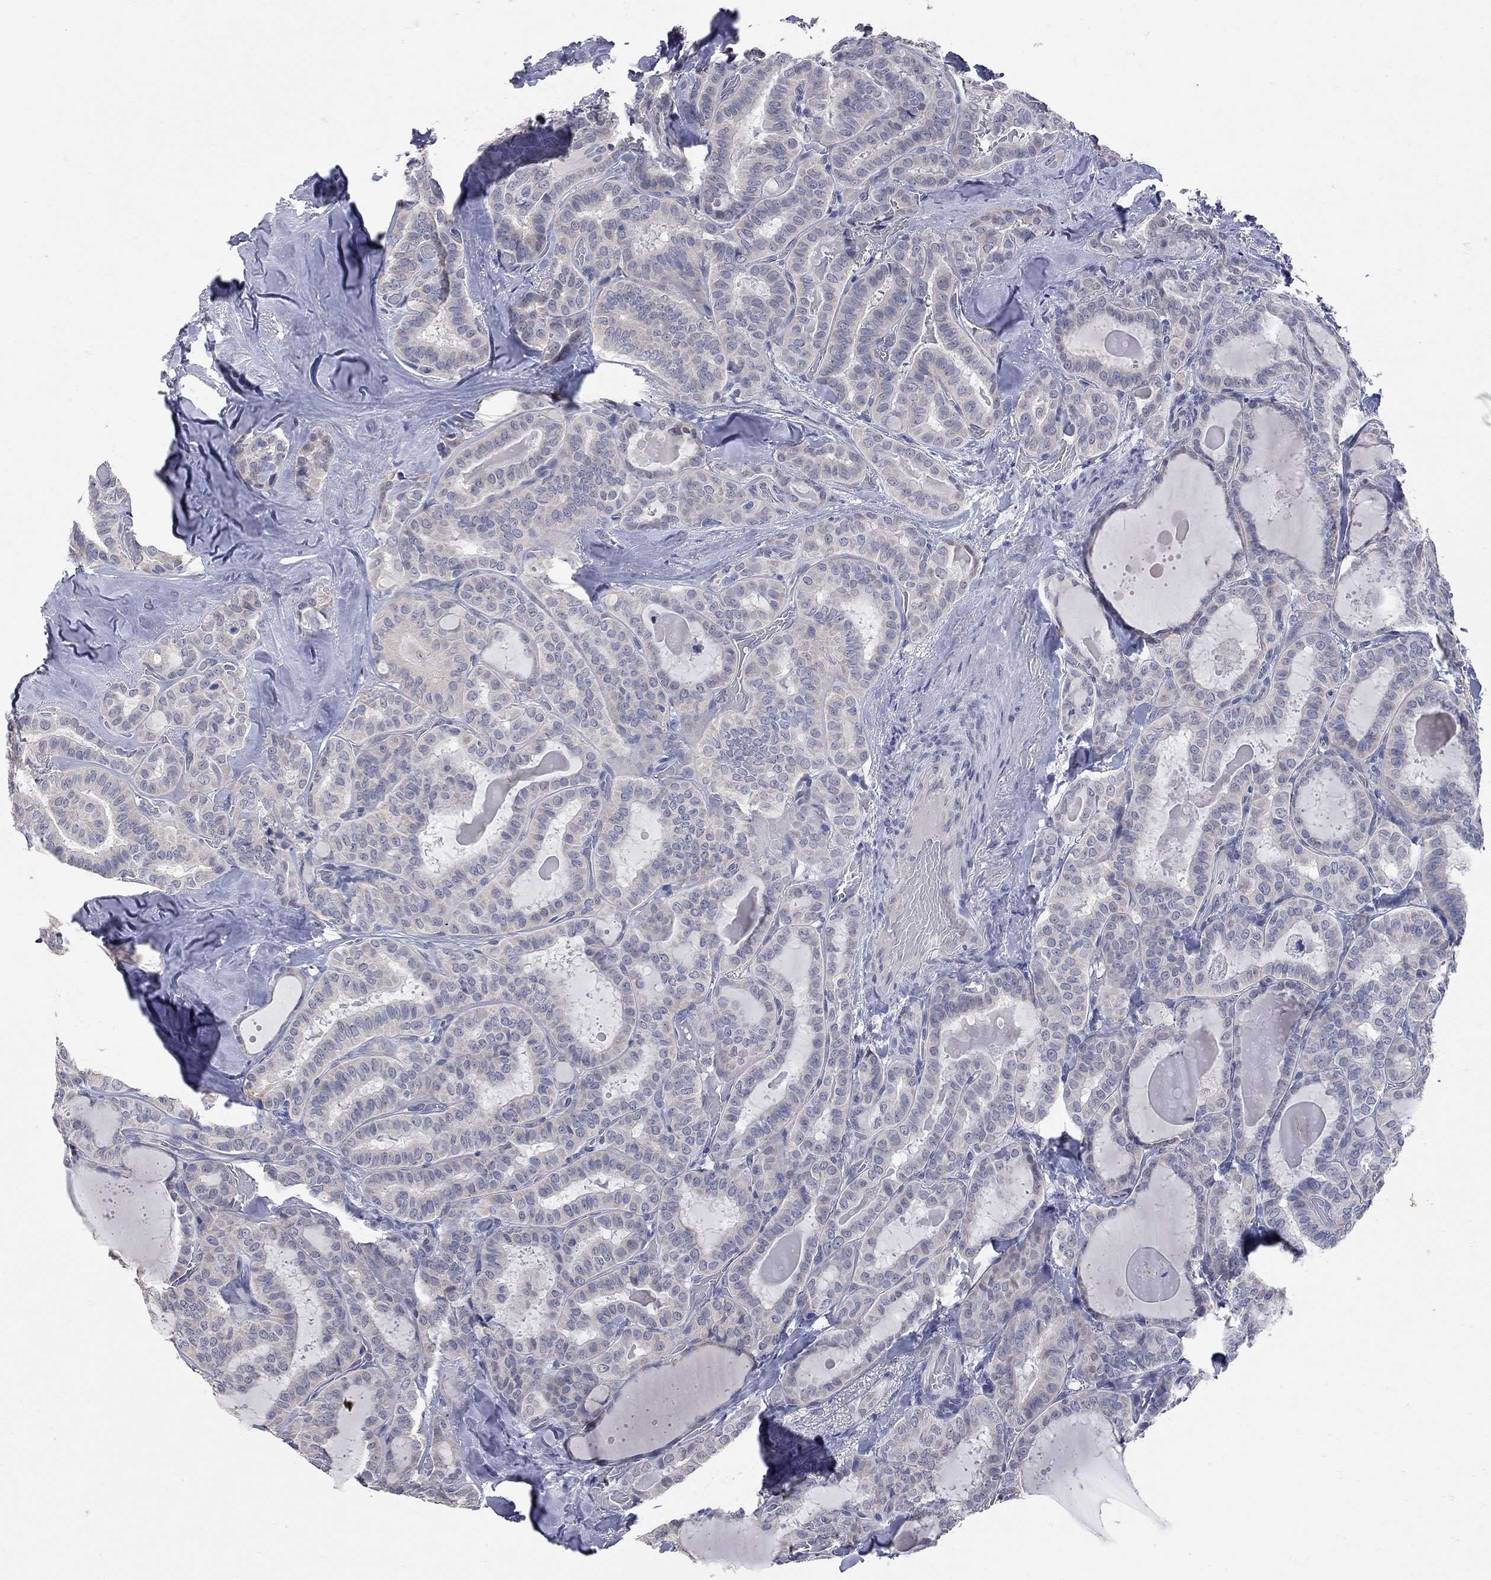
{"staining": {"intensity": "weak", "quantity": "<25%", "location": "cytoplasmic/membranous"}, "tissue": "thyroid cancer", "cell_type": "Tumor cells", "image_type": "cancer", "snomed": [{"axis": "morphology", "description": "Papillary adenocarcinoma, NOS"}, {"axis": "topography", "description": "Thyroid gland"}], "caption": "There is no significant staining in tumor cells of papillary adenocarcinoma (thyroid).", "gene": "NOS2", "patient": {"sex": "female", "age": 39}}